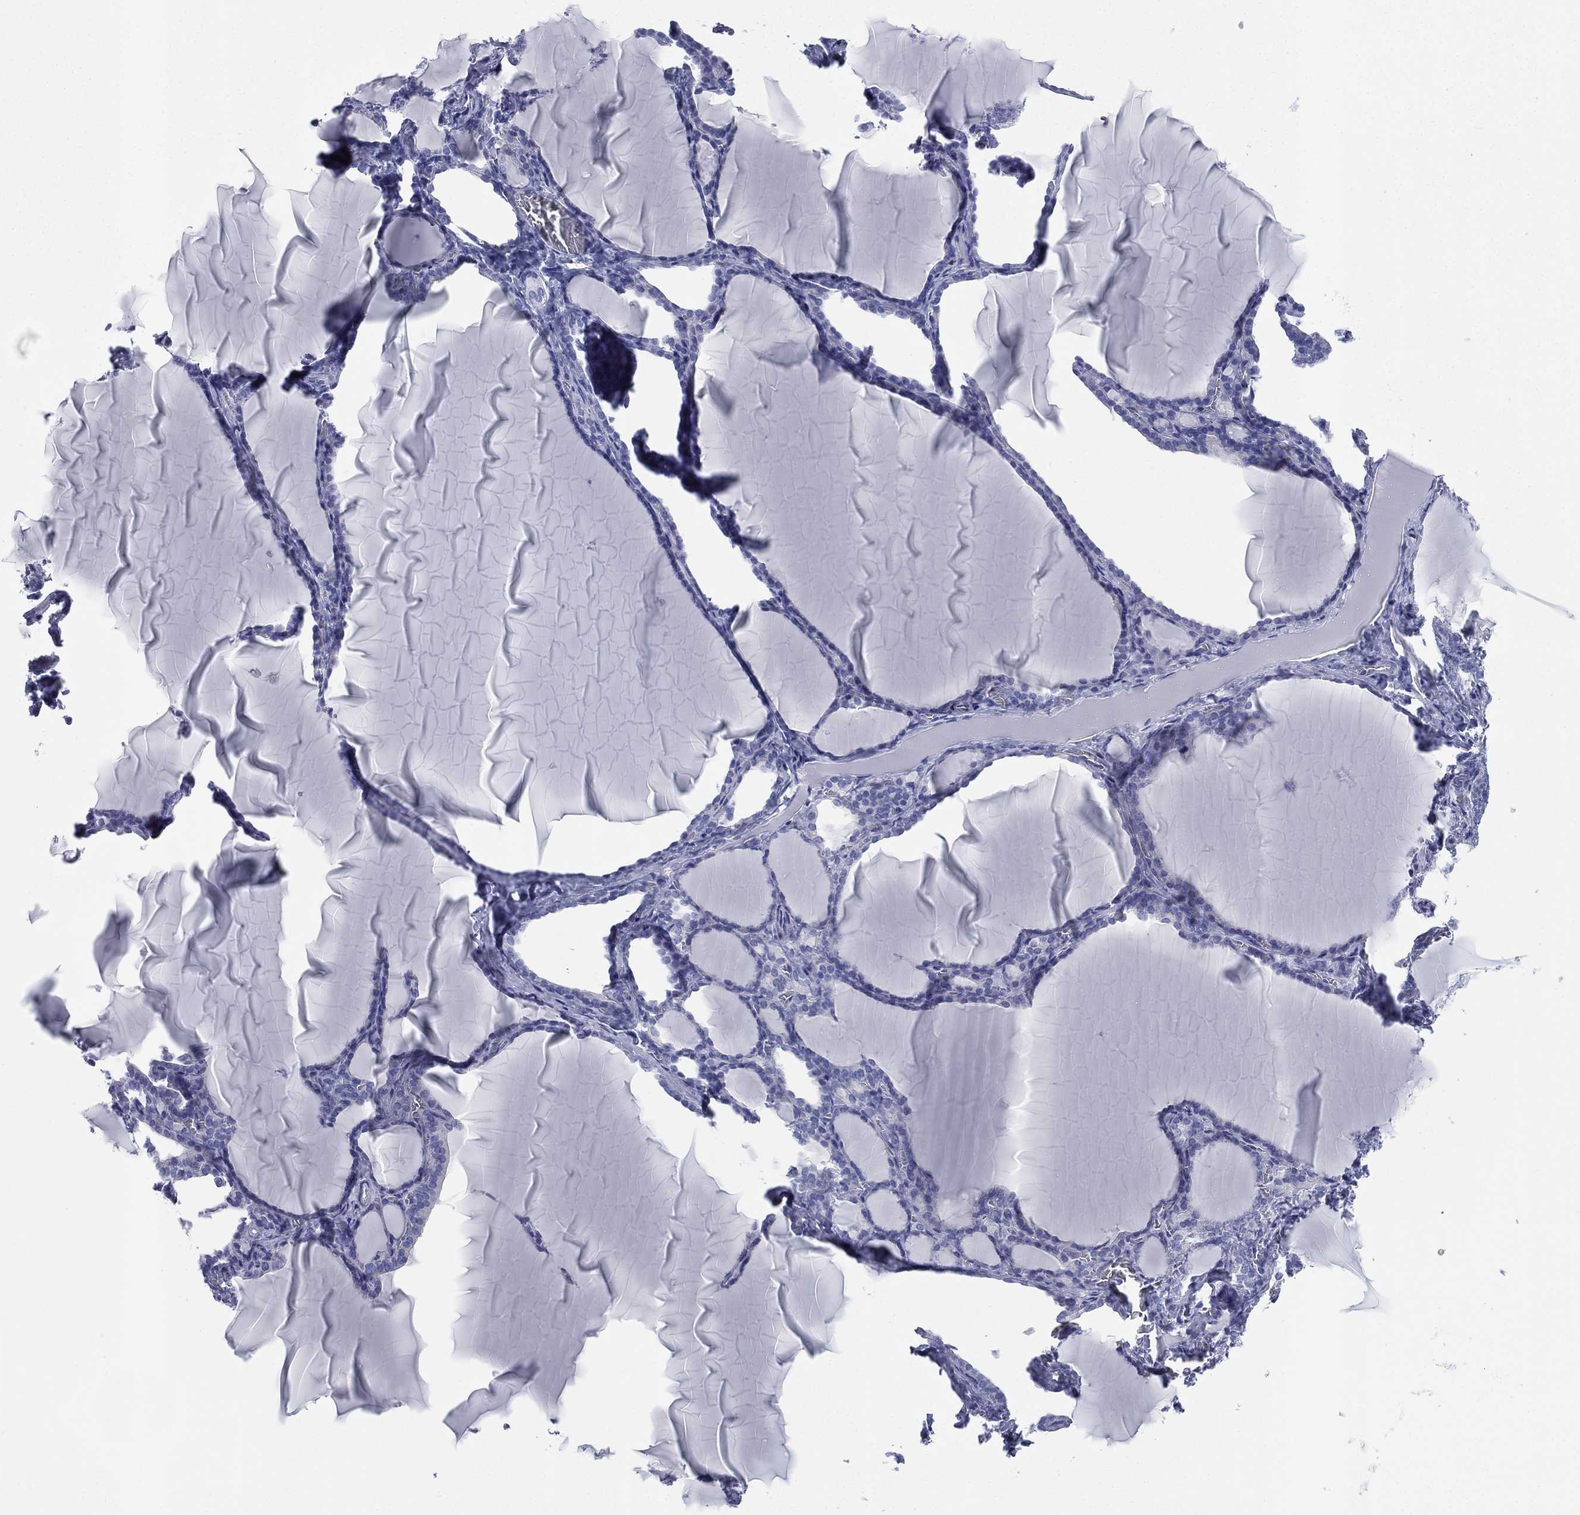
{"staining": {"intensity": "negative", "quantity": "none", "location": "none"}, "tissue": "thyroid gland", "cell_type": "Glandular cells", "image_type": "normal", "snomed": [{"axis": "morphology", "description": "Normal tissue, NOS"}, {"axis": "morphology", "description": "Hyperplasia, NOS"}, {"axis": "topography", "description": "Thyroid gland"}], "caption": "There is no significant expression in glandular cells of thyroid gland. (Stains: DAB immunohistochemistry (IHC) with hematoxylin counter stain, Microscopy: brightfield microscopy at high magnification).", "gene": "FCER2", "patient": {"sex": "female", "age": 27}}